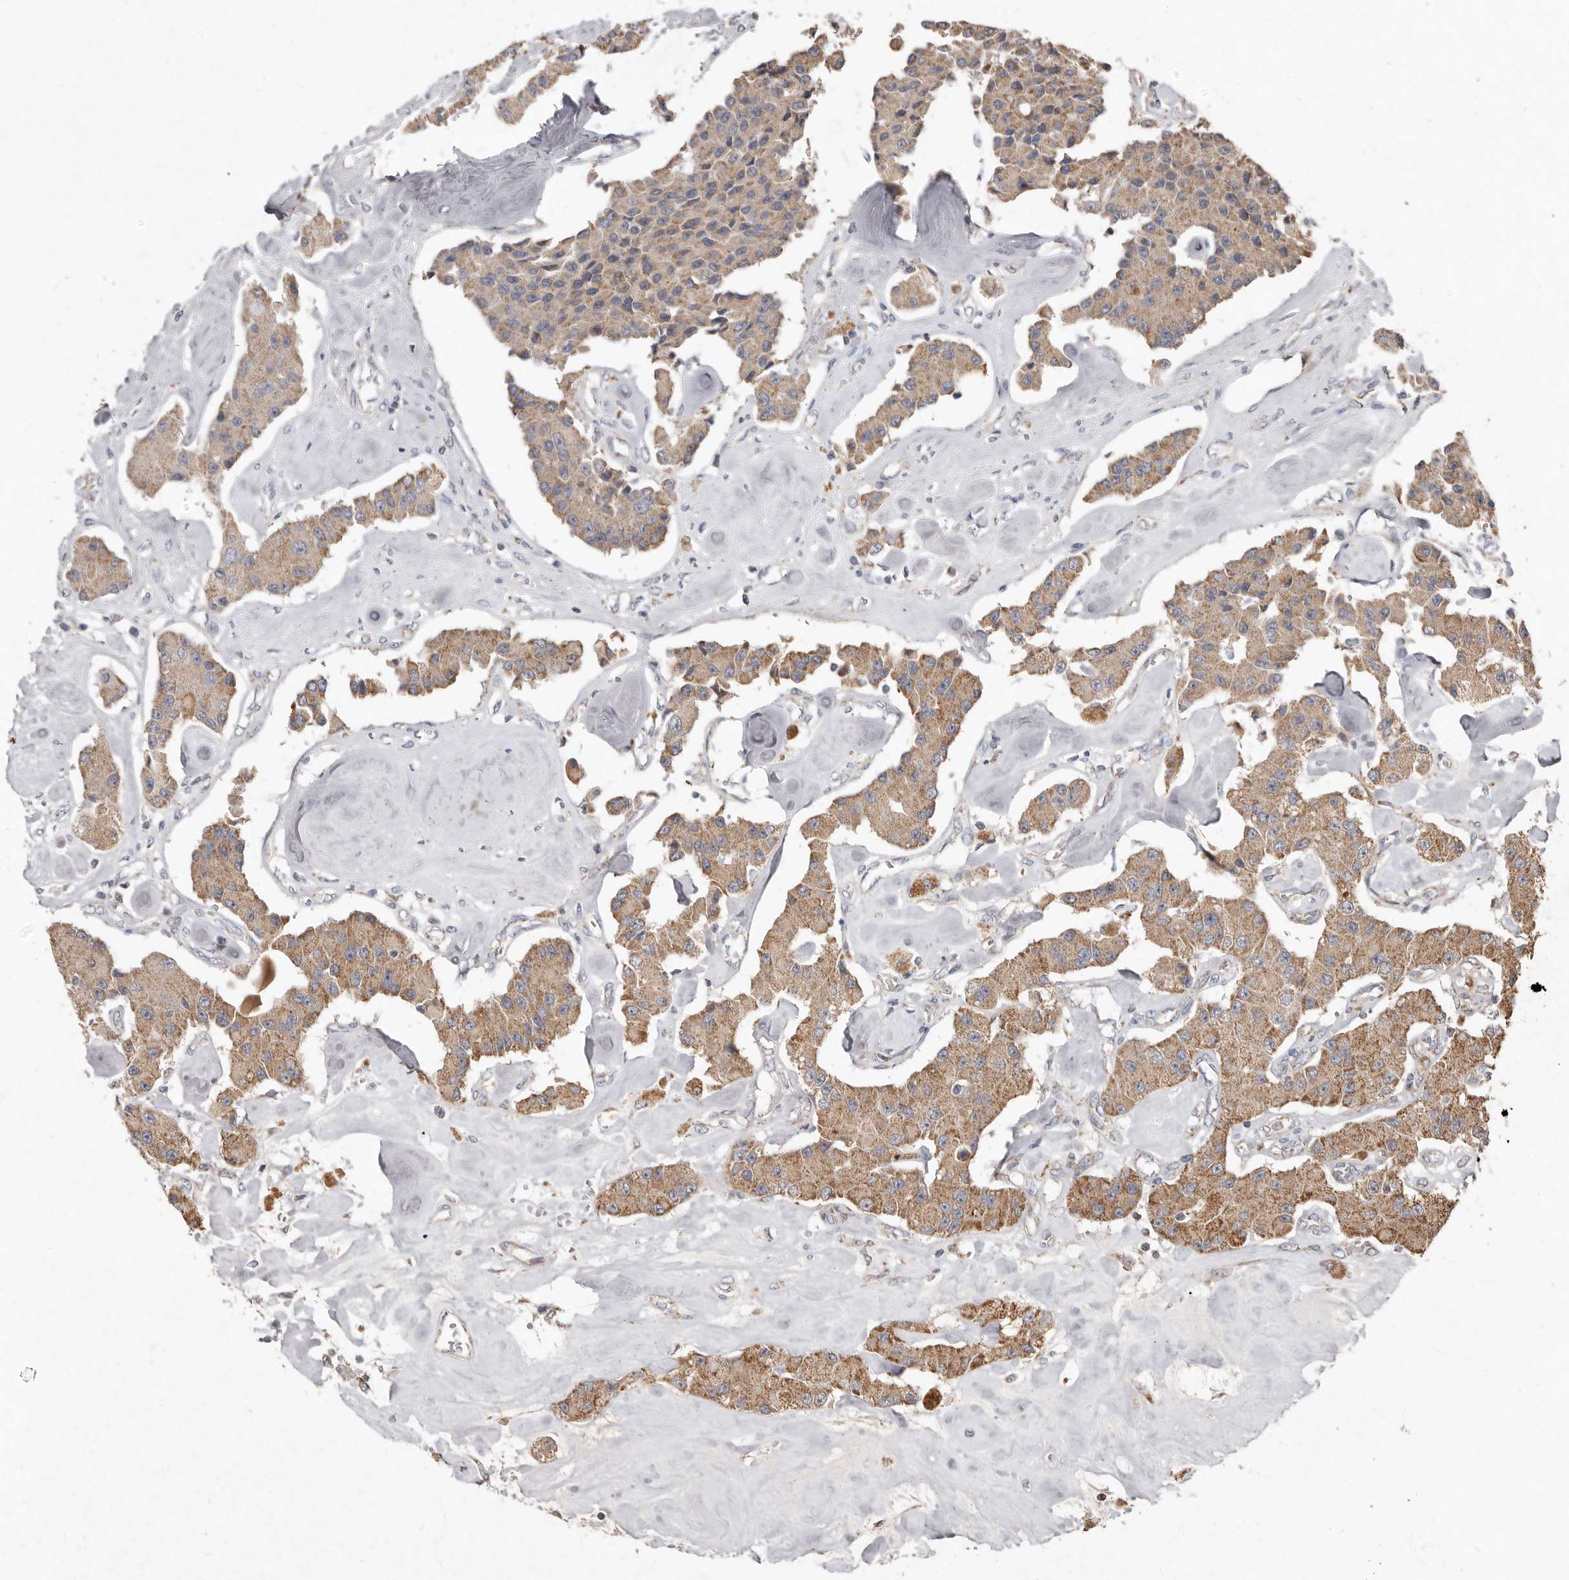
{"staining": {"intensity": "moderate", "quantity": "25%-75%", "location": "cytoplasmic/membranous"}, "tissue": "carcinoid", "cell_type": "Tumor cells", "image_type": "cancer", "snomed": [{"axis": "morphology", "description": "Carcinoid, malignant, NOS"}, {"axis": "topography", "description": "Pancreas"}], "caption": "Carcinoid stained for a protein shows moderate cytoplasmic/membranous positivity in tumor cells. The protein of interest is stained brown, and the nuclei are stained in blue (DAB IHC with brightfield microscopy, high magnification).", "gene": "KIF26B", "patient": {"sex": "male", "age": 41}}